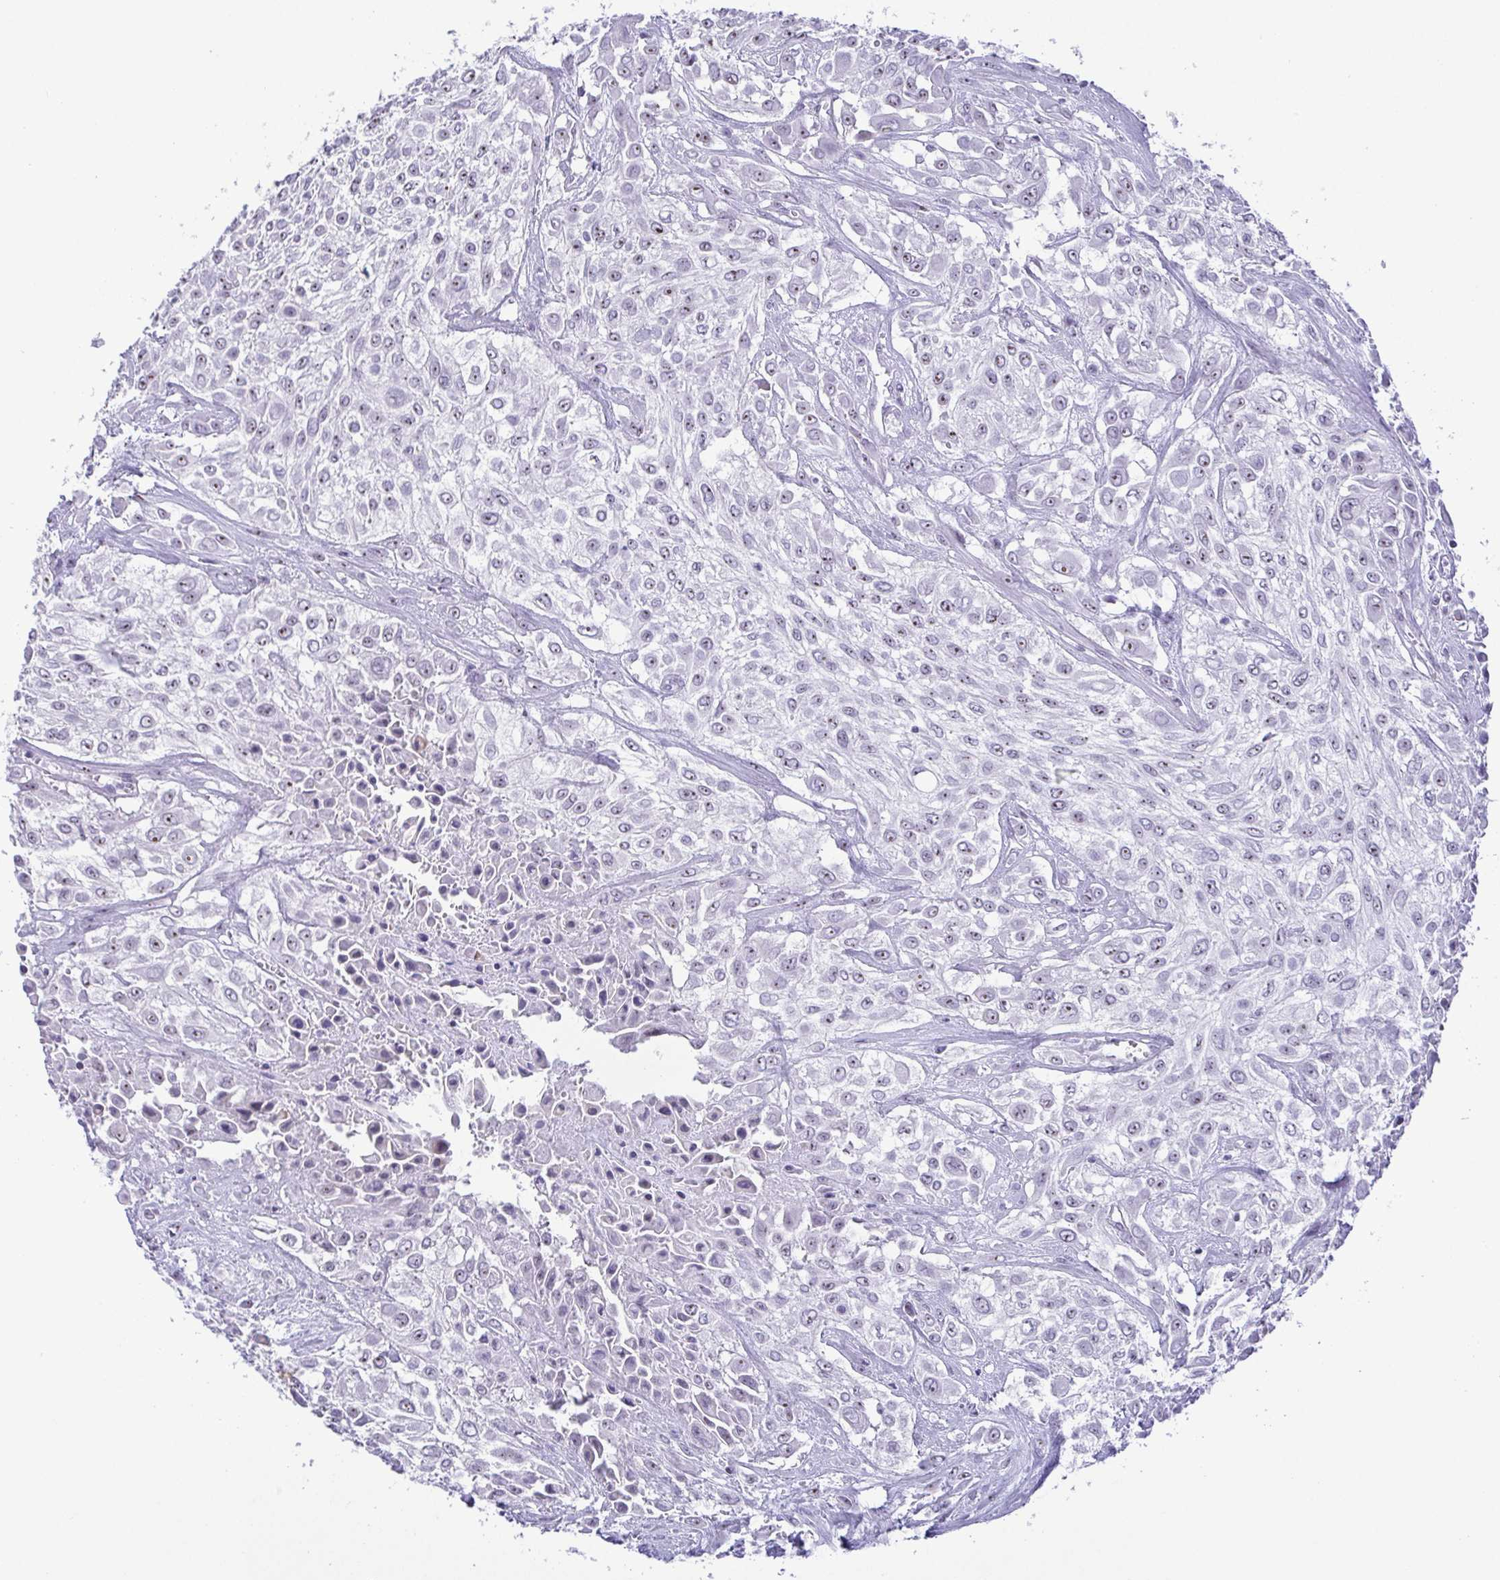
{"staining": {"intensity": "weak", "quantity": "<25%", "location": "nuclear"}, "tissue": "urothelial cancer", "cell_type": "Tumor cells", "image_type": "cancer", "snomed": [{"axis": "morphology", "description": "Urothelial carcinoma, High grade"}, {"axis": "topography", "description": "Urinary bladder"}], "caption": "Urothelial cancer stained for a protein using immunohistochemistry (IHC) reveals no expression tumor cells.", "gene": "BZW1", "patient": {"sex": "male", "age": 57}}